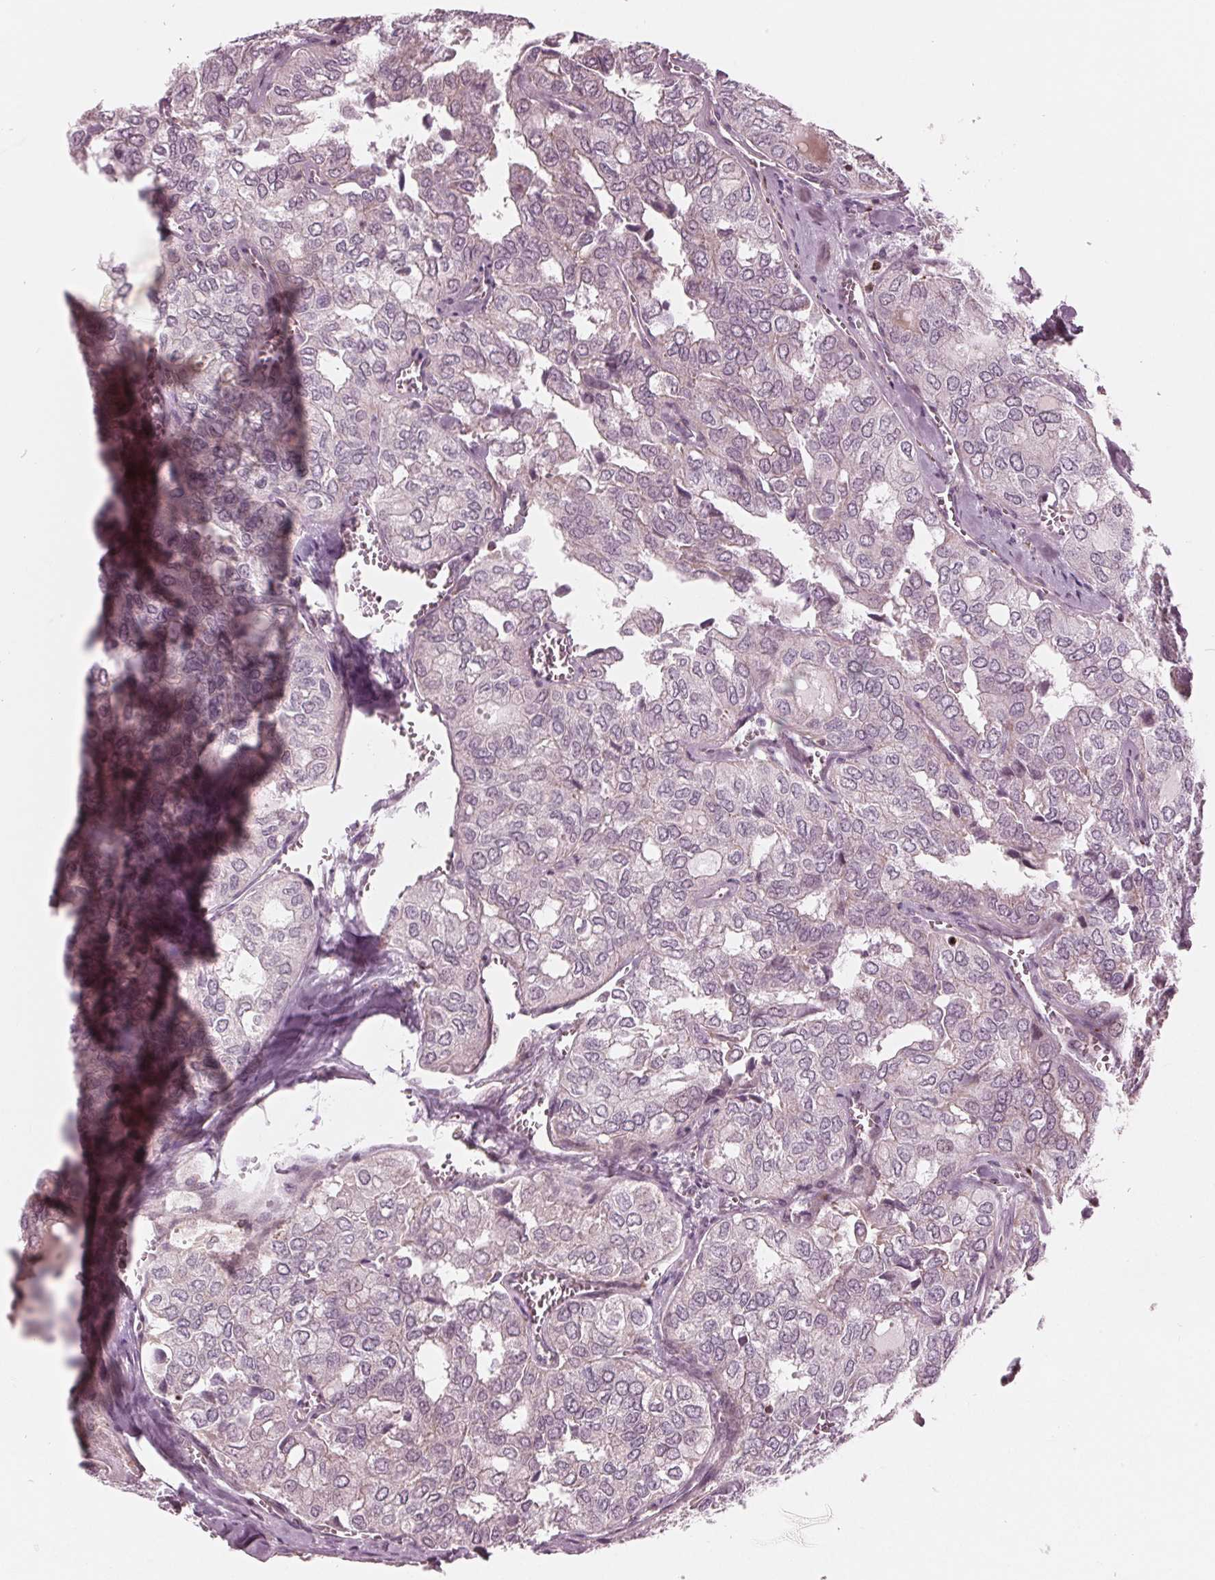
{"staining": {"intensity": "negative", "quantity": "none", "location": "none"}, "tissue": "thyroid cancer", "cell_type": "Tumor cells", "image_type": "cancer", "snomed": [{"axis": "morphology", "description": "Follicular adenoma carcinoma, NOS"}, {"axis": "topography", "description": "Thyroid gland"}], "caption": "Thyroid cancer stained for a protein using IHC displays no staining tumor cells.", "gene": "DCAF4L2", "patient": {"sex": "male", "age": 75}}